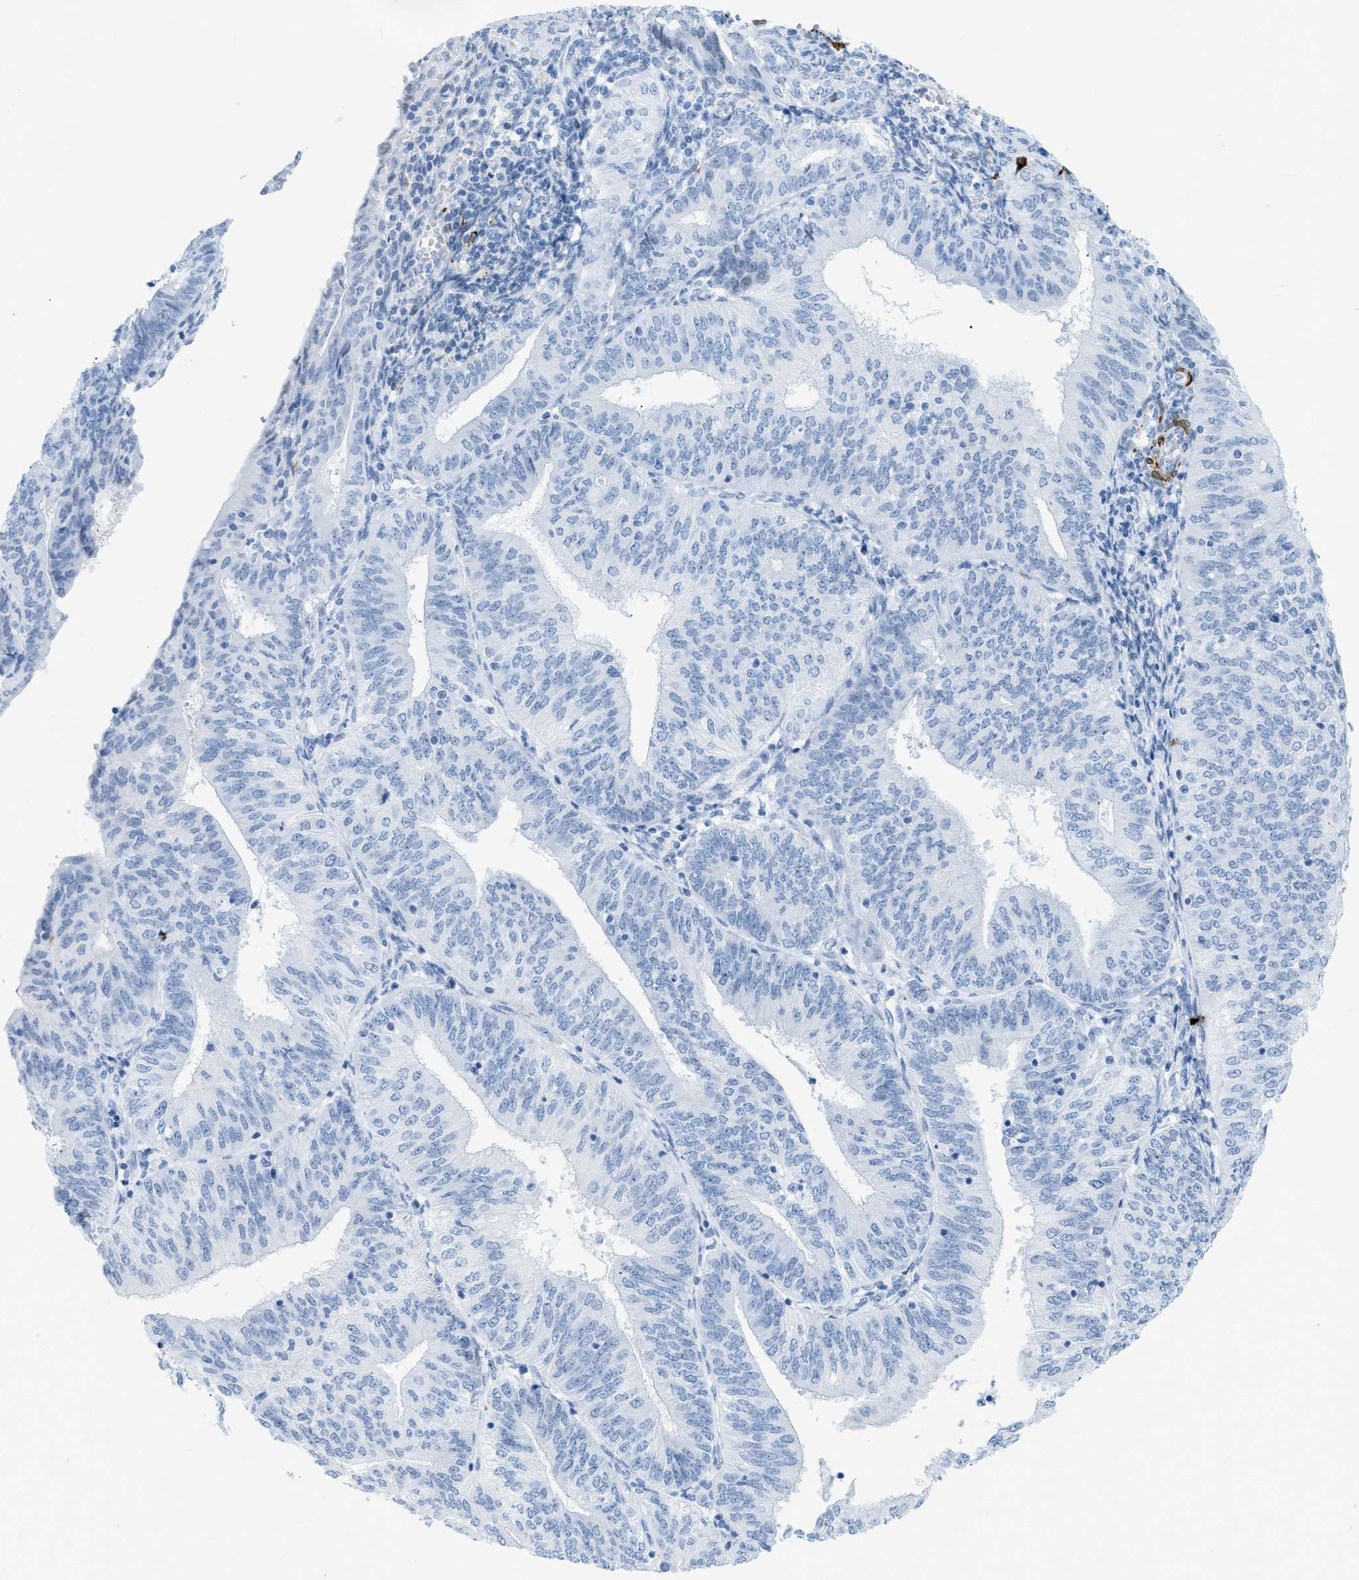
{"staining": {"intensity": "negative", "quantity": "none", "location": "none"}, "tissue": "endometrial cancer", "cell_type": "Tumor cells", "image_type": "cancer", "snomed": [{"axis": "morphology", "description": "Adenocarcinoma, NOS"}, {"axis": "topography", "description": "Endometrium"}], "caption": "There is no significant expression in tumor cells of endometrial cancer (adenocarcinoma).", "gene": "DES", "patient": {"sex": "female", "age": 58}}